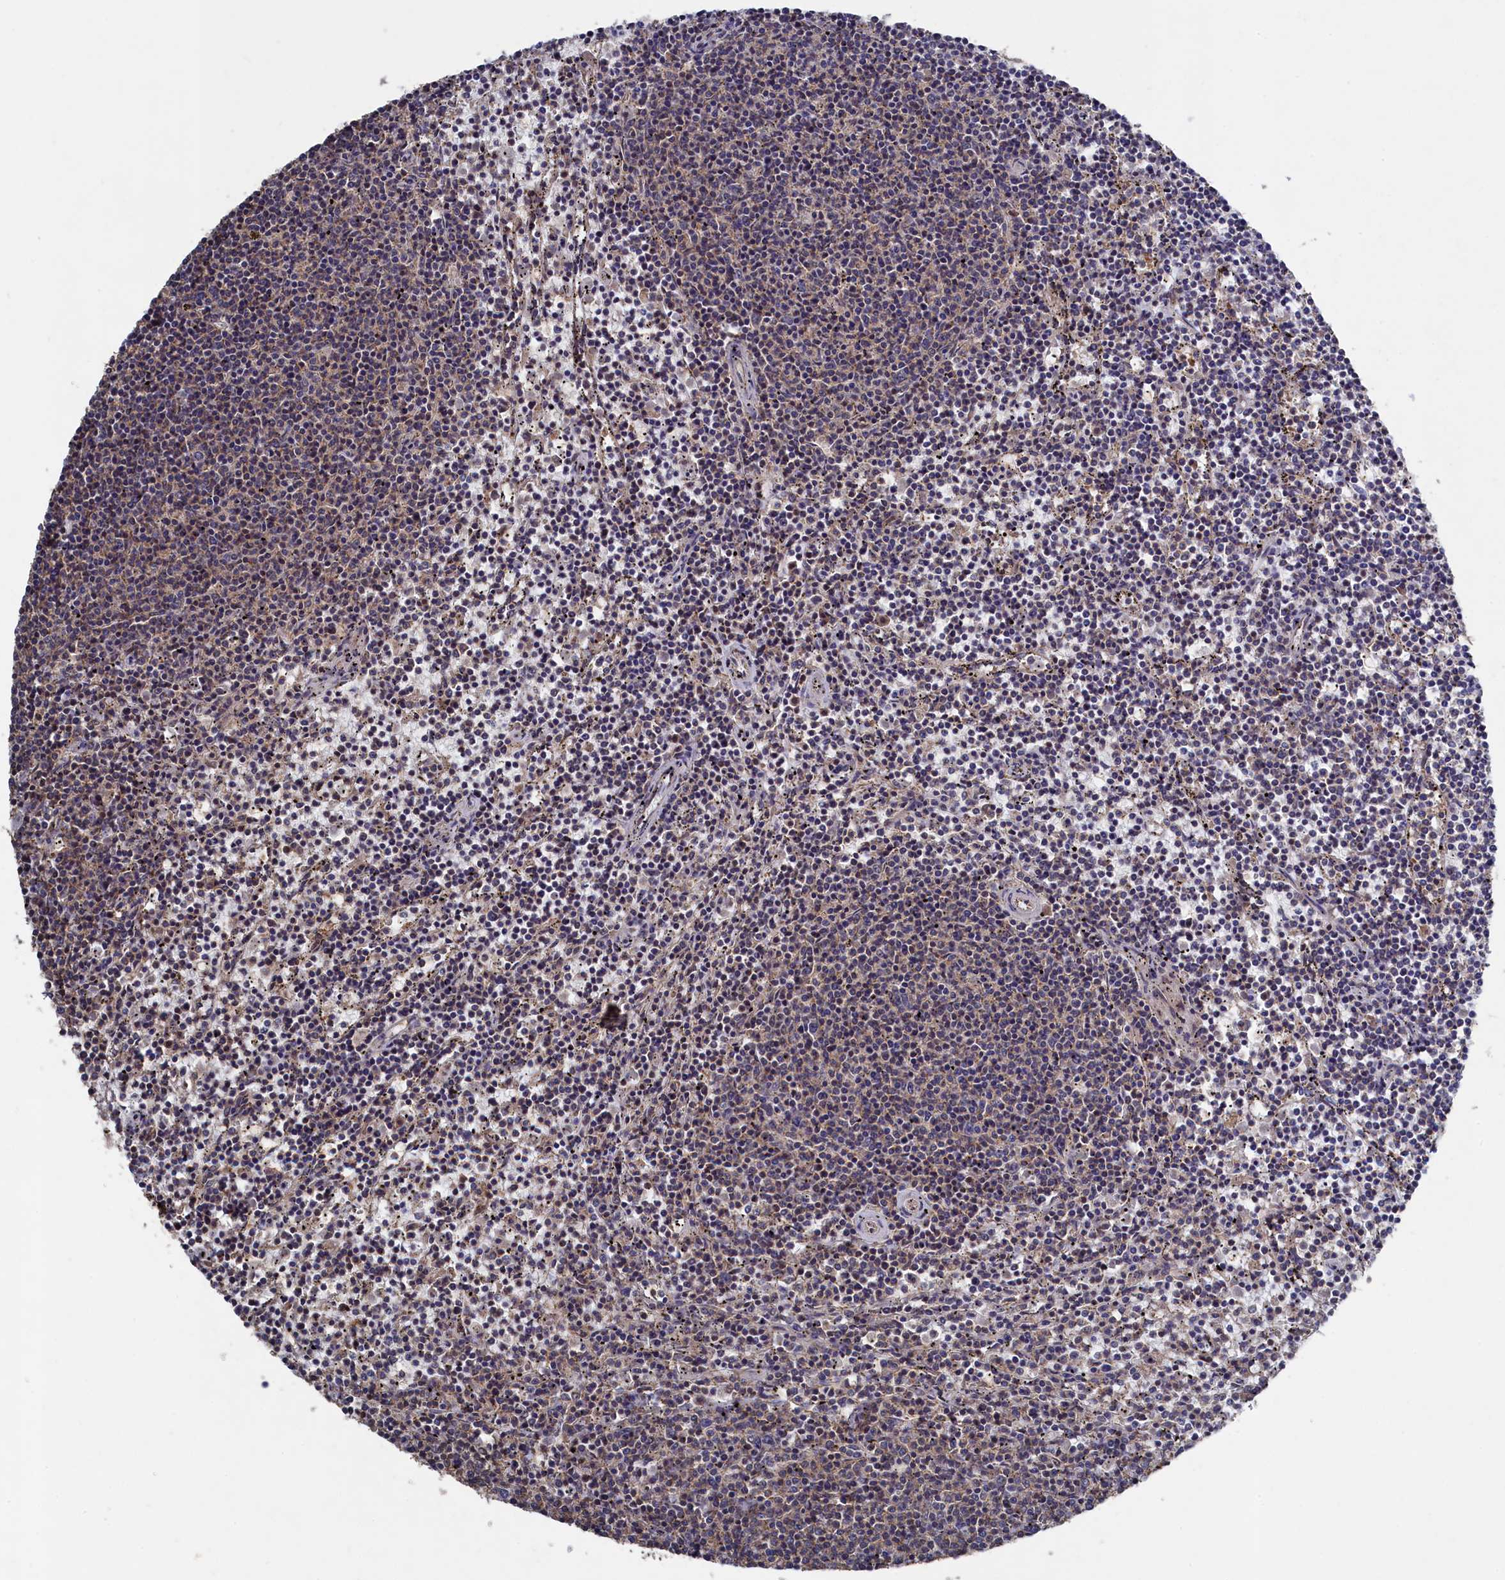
{"staining": {"intensity": "negative", "quantity": "none", "location": "none"}, "tissue": "lymphoma", "cell_type": "Tumor cells", "image_type": "cancer", "snomed": [{"axis": "morphology", "description": "Malignant lymphoma, non-Hodgkin's type, Low grade"}, {"axis": "topography", "description": "Spleen"}], "caption": "This is an immunohistochemistry (IHC) photomicrograph of human lymphoma. There is no positivity in tumor cells.", "gene": "TMC5", "patient": {"sex": "female", "age": 50}}